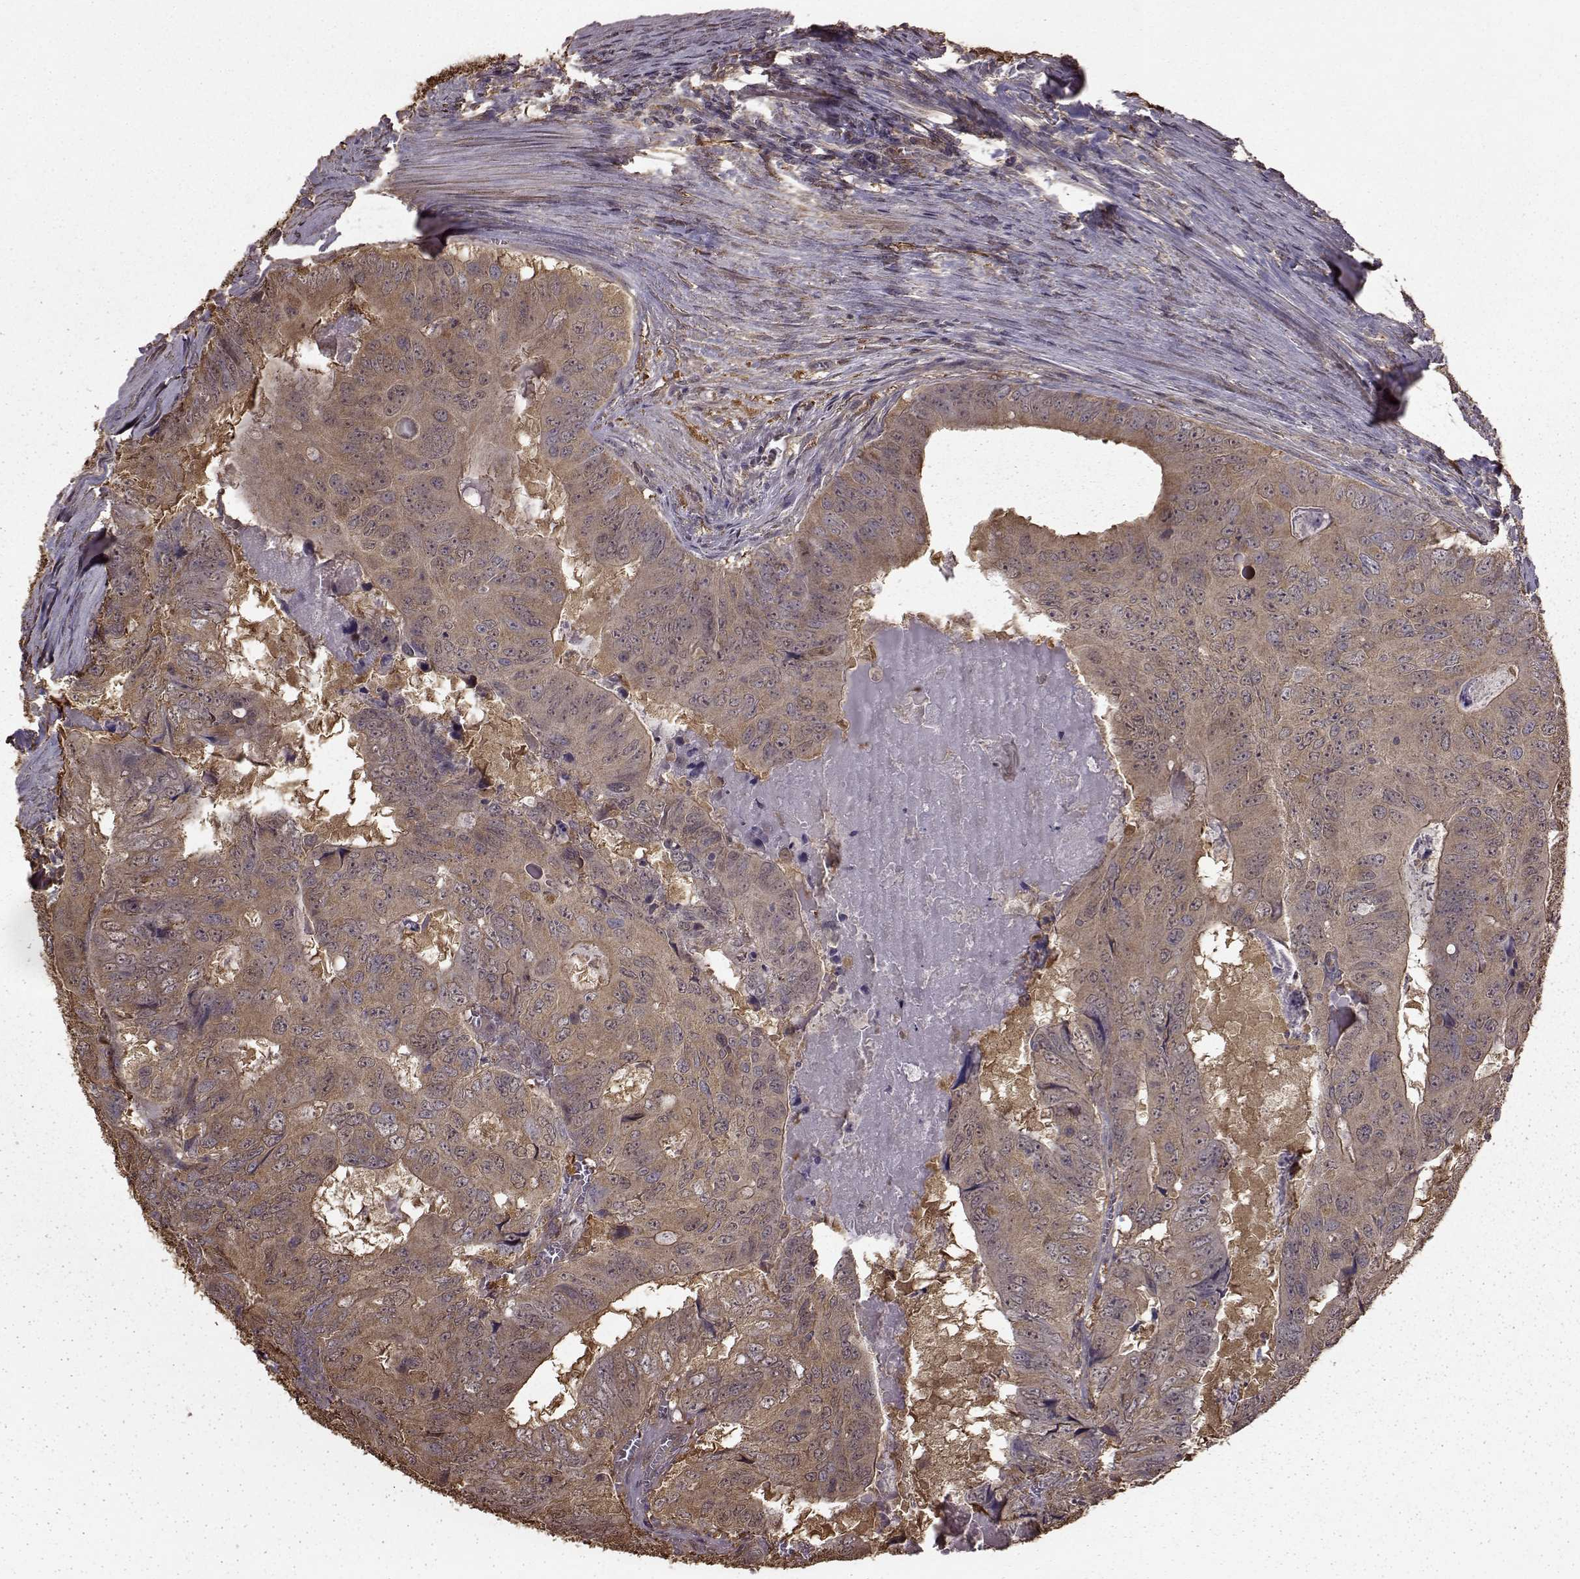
{"staining": {"intensity": "strong", "quantity": "25%-75%", "location": "cytoplasmic/membranous"}, "tissue": "colorectal cancer", "cell_type": "Tumor cells", "image_type": "cancer", "snomed": [{"axis": "morphology", "description": "Adenocarcinoma, NOS"}, {"axis": "topography", "description": "Colon"}], "caption": "An immunohistochemistry photomicrograph of neoplastic tissue is shown. Protein staining in brown shows strong cytoplasmic/membranous positivity in colorectal cancer (adenocarcinoma) within tumor cells. The staining was performed using DAB (3,3'-diaminobenzidine), with brown indicating positive protein expression. Nuclei are stained blue with hematoxylin.", "gene": "NME1-NME2", "patient": {"sex": "male", "age": 79}}